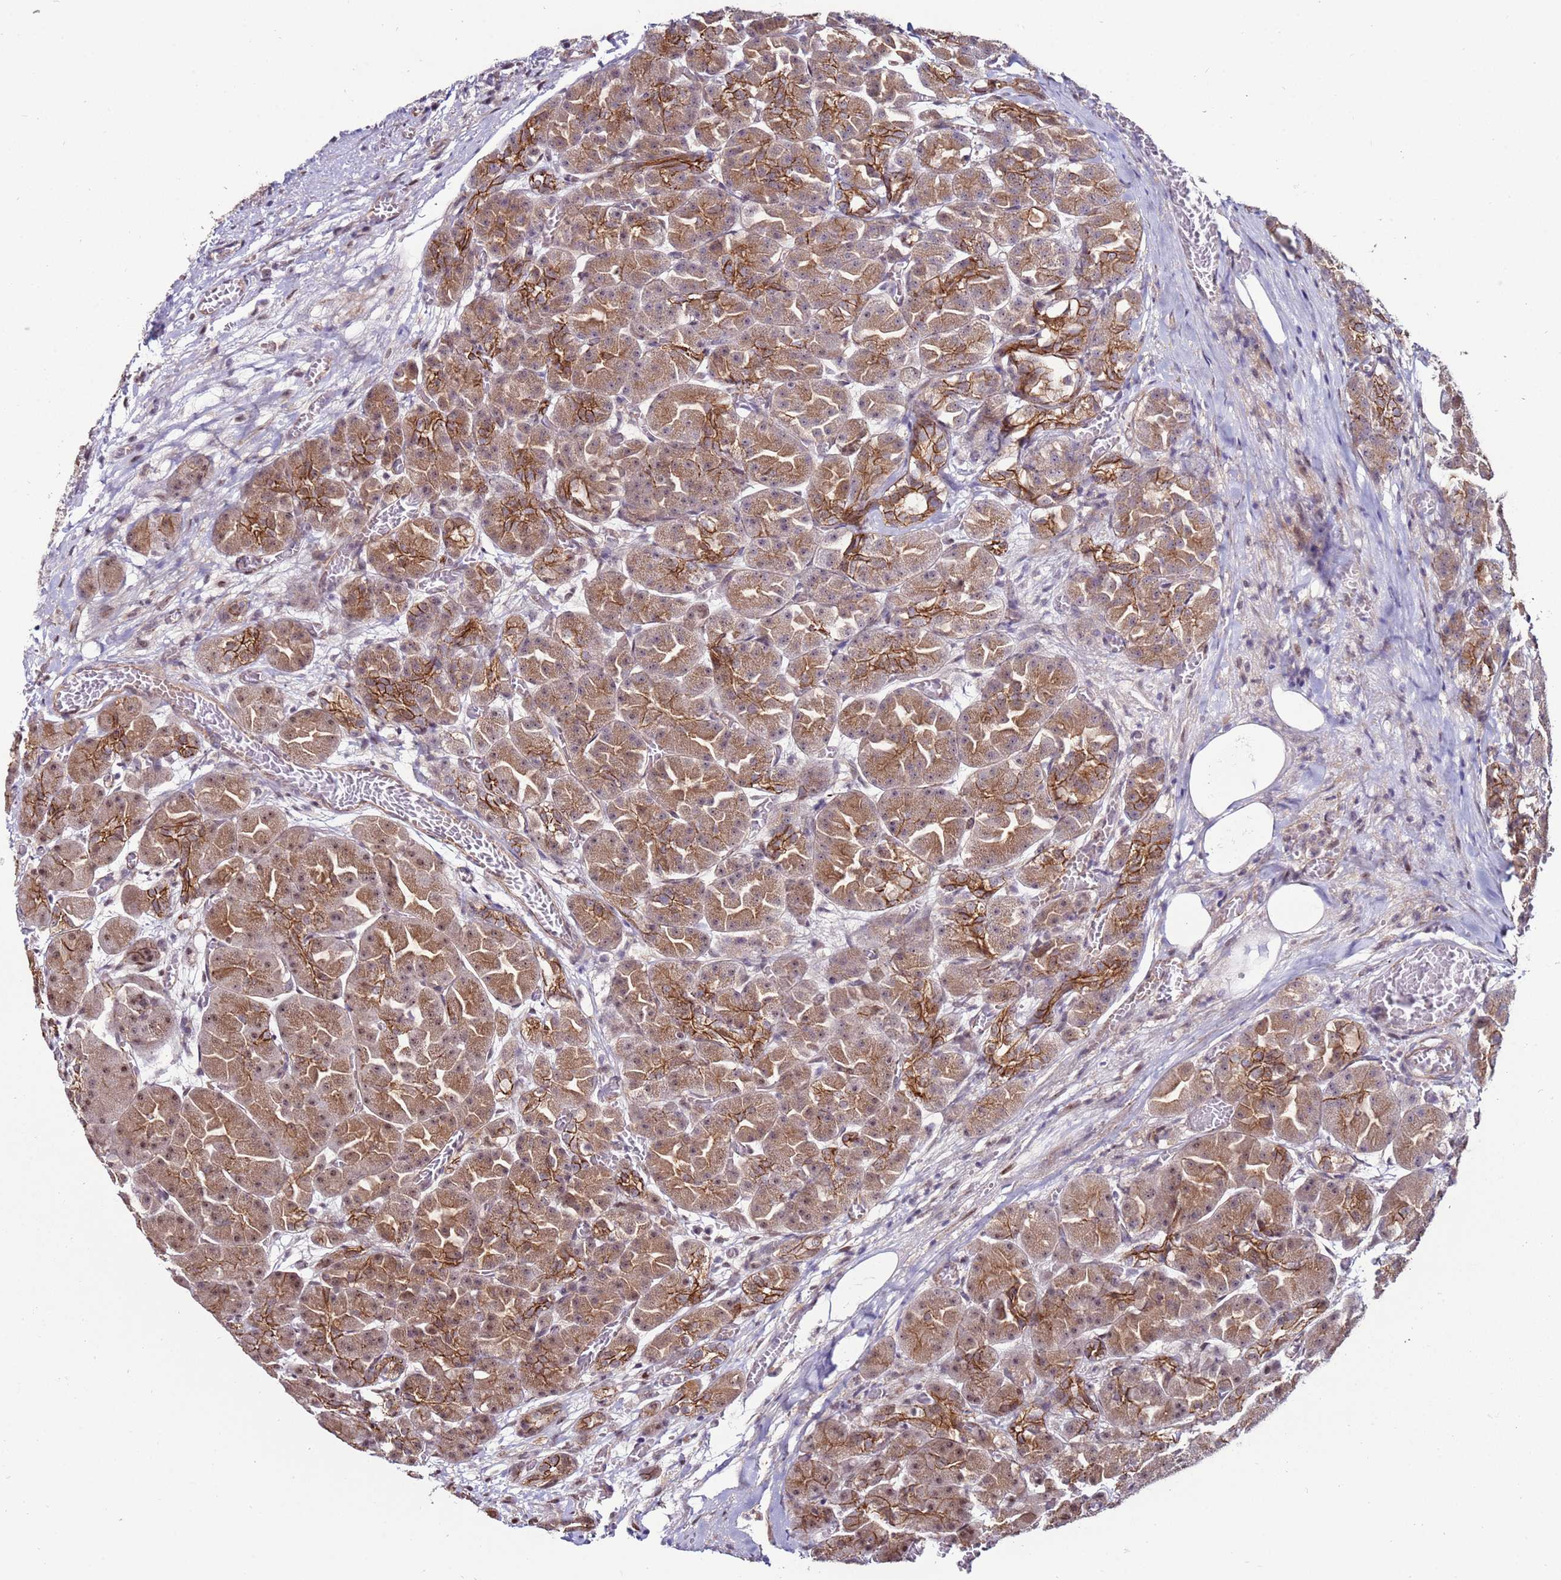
{"staining": {"intensity": "moderate", "quantity": ">75%", "location": "cytoplasmic/membranous,nuclear"}, "tissue": "pancreas", "cell_type": "Exocrine glandular cells", "image_type": "normal", "snomed": [{"axis": "morphology", "description": "Normal tissue, NOS"}, {"axis": "topography", "description": "Pancreas"}], "caption": "The micrograph shows immunohistochemical staining of unremarkable pancreas. There is moderate cytoplasmic/membranous,nuclear expression is present in about >75% of exocrine glandular cells. Using DAB (brown) and hematoxylin (blue) stains, captured at high magnification using brightfield microscopy.", "gene": "KPNA4", "patient": {"sex": "male", "age": 63}}